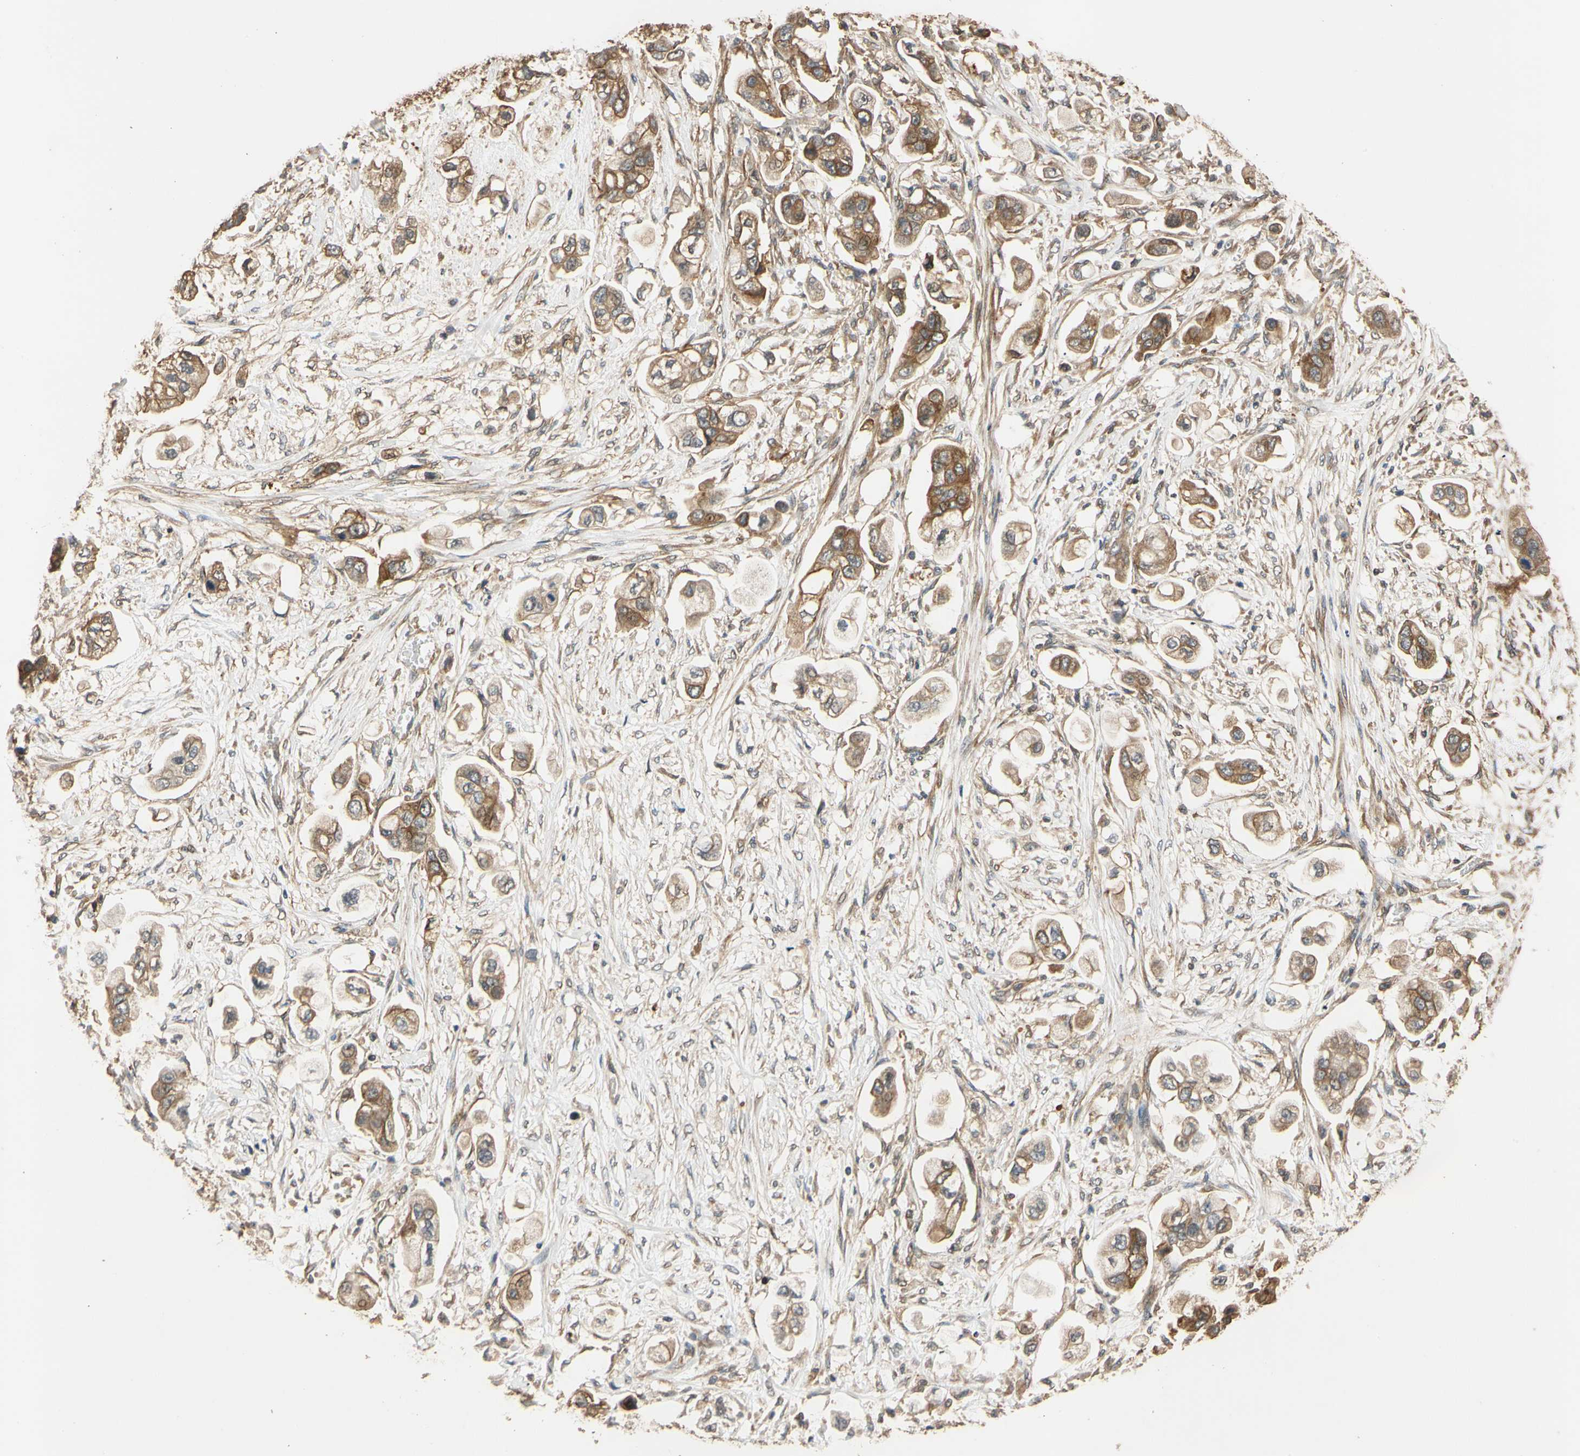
{"staining": {"intensity": "moderate", "quantity": ">75%", "location": "cytoplasmic/membranous"}, "tissue": "stomach cancer", "cell_type": "Tumor cells", "image_type": "cancer", "snomed": [{"axis": "morphology", "description": "Adenocarcinoma, NOS"}, {"axis": "topography", "description": "Stomach"}], "caption": "This is an image of immunohistochemistry staining of adenocarcinoma (stomach), which shows moderate positivity in the cytoplasmic/membranous of tumor cells.", "gene": "MGRN1", "patient": {"sex": "male", "age": 62}}